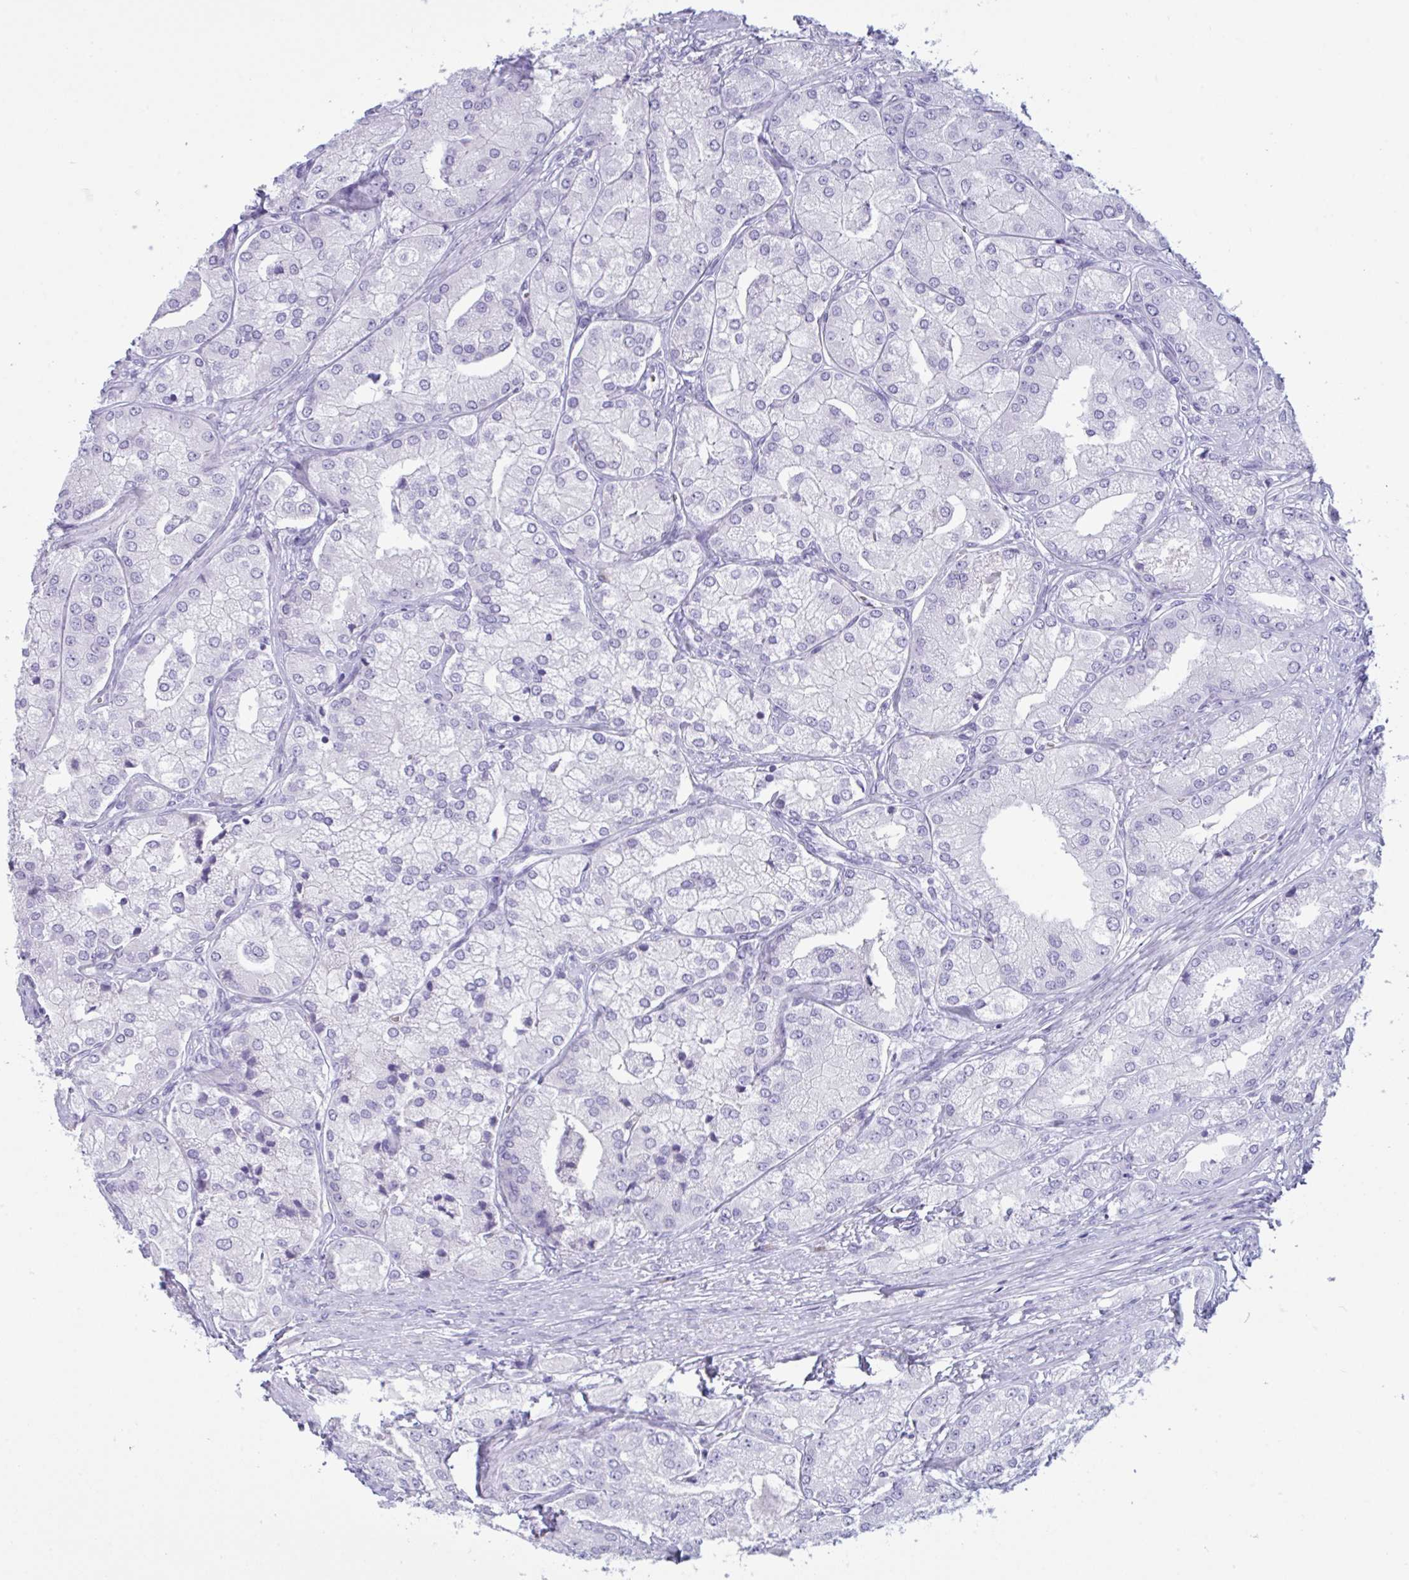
{"staining": {"intensity": "negative", "quantity": "none", "location": "none"}, "tissue": "prostate cancer", "cell_type": "Tumor cells", "image_type": "cancer", "snomed": [{"axis": "morphology", "description": "Adenocarcinoma, High grade"}, {"axis": "topography", "description": "Prostate"}], "caption": "Tumor cells are negative for protein expression in human prostate cancer.", "gene": "SLC2A1", "patient": {"sex": "male", "age": 61}}